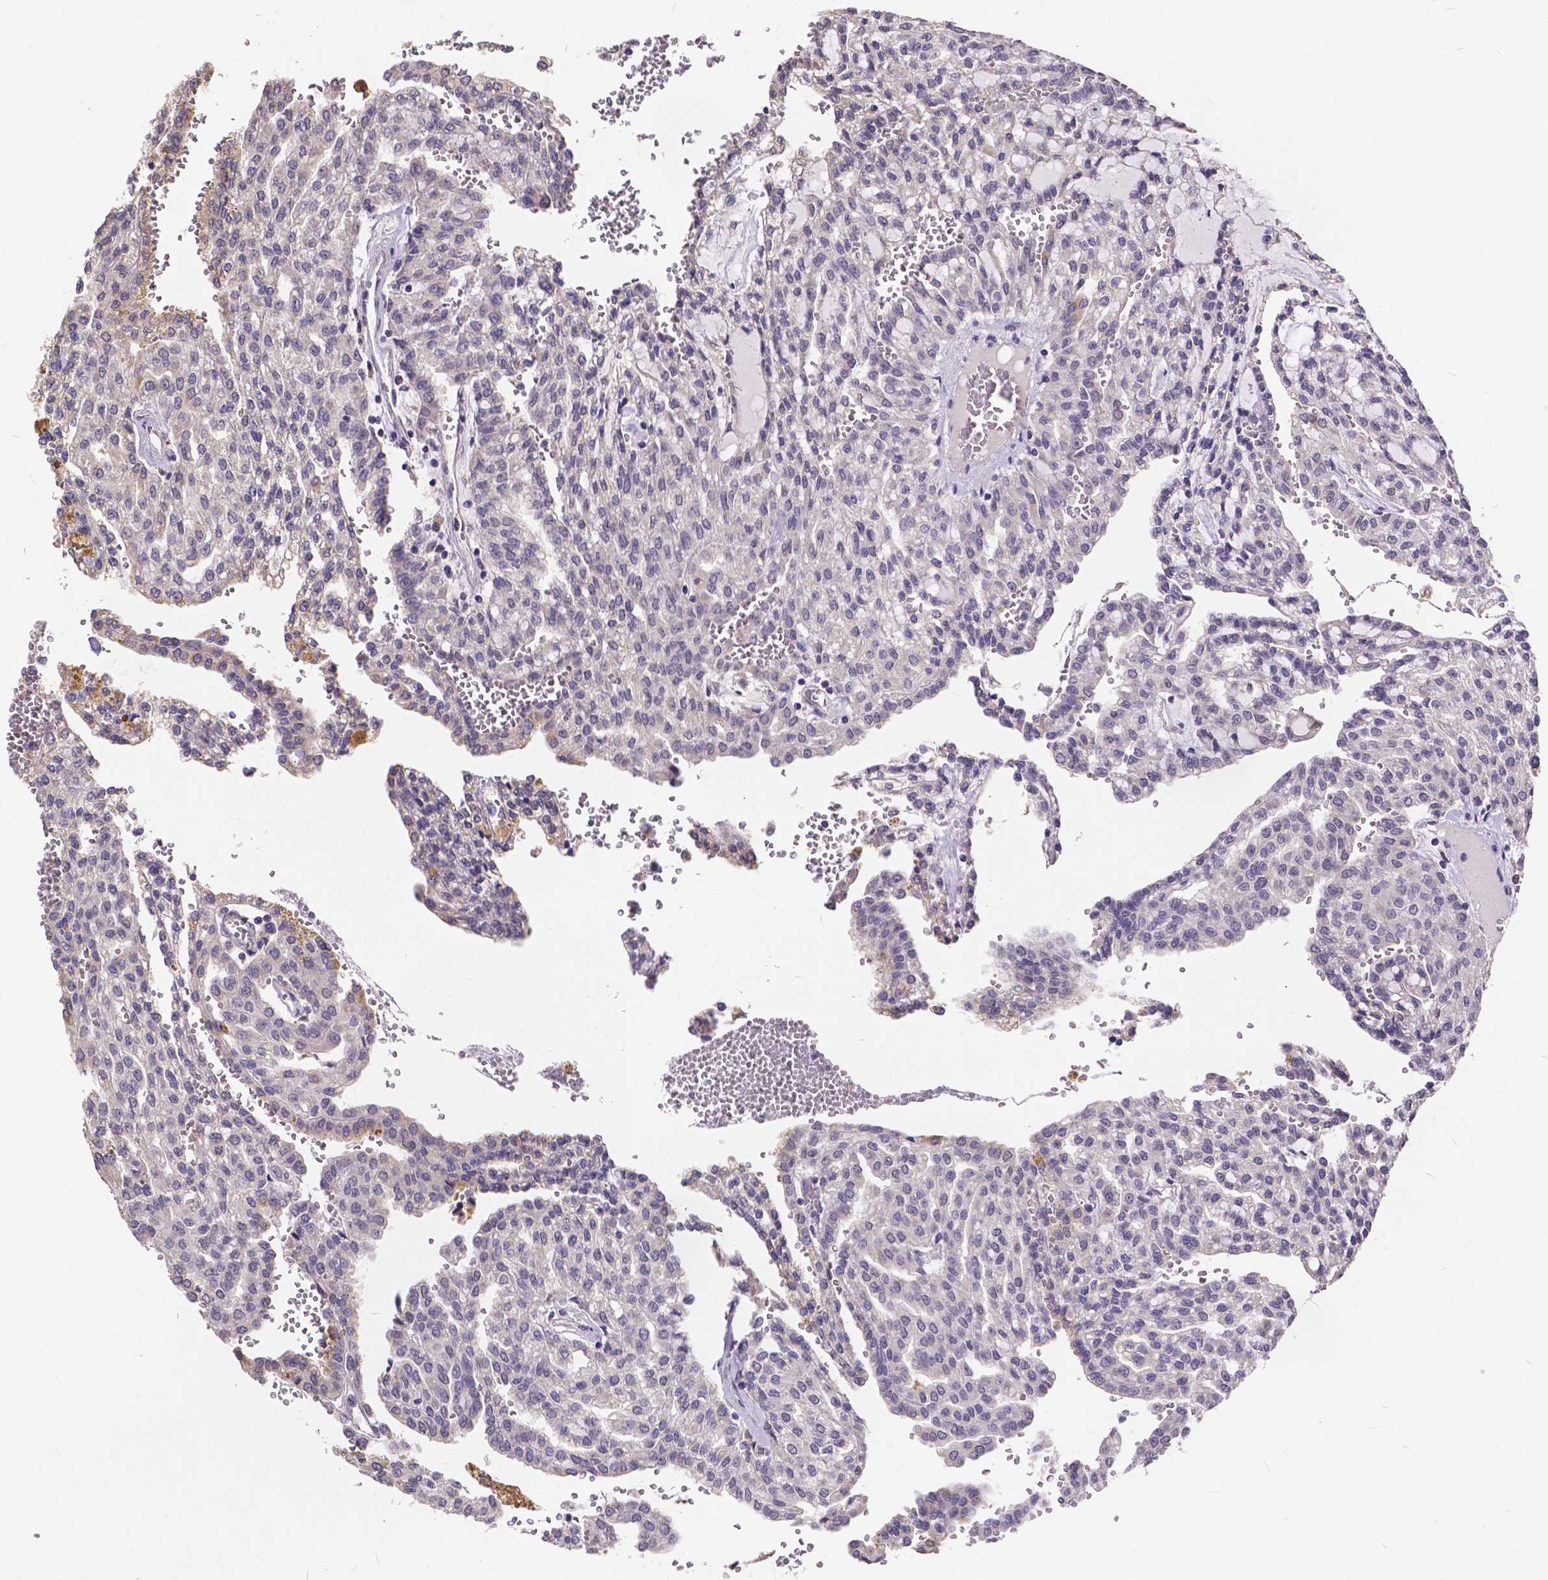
{"staining": {"intensity": "negative", "quantity": "none", "location": "none"}, "tissue": "renal cancer", "cell_type": "Tumor cells", "image_type": "cancer", "snomed": [{"axis": "morphology", "description": "Adenocarcinoma, NOS"}, {"axis": "topography", "description": "Kidney"}], "caption": "IHC histopathology image of renal cancer (adenocarcinoma) stained for a protein (brown), which shows no positivity in tumor cells. (DAB IHC with hematoxylin counter stain).", "gene": "CTNNA2", "patient": {"sex": "male", "age": 63}}